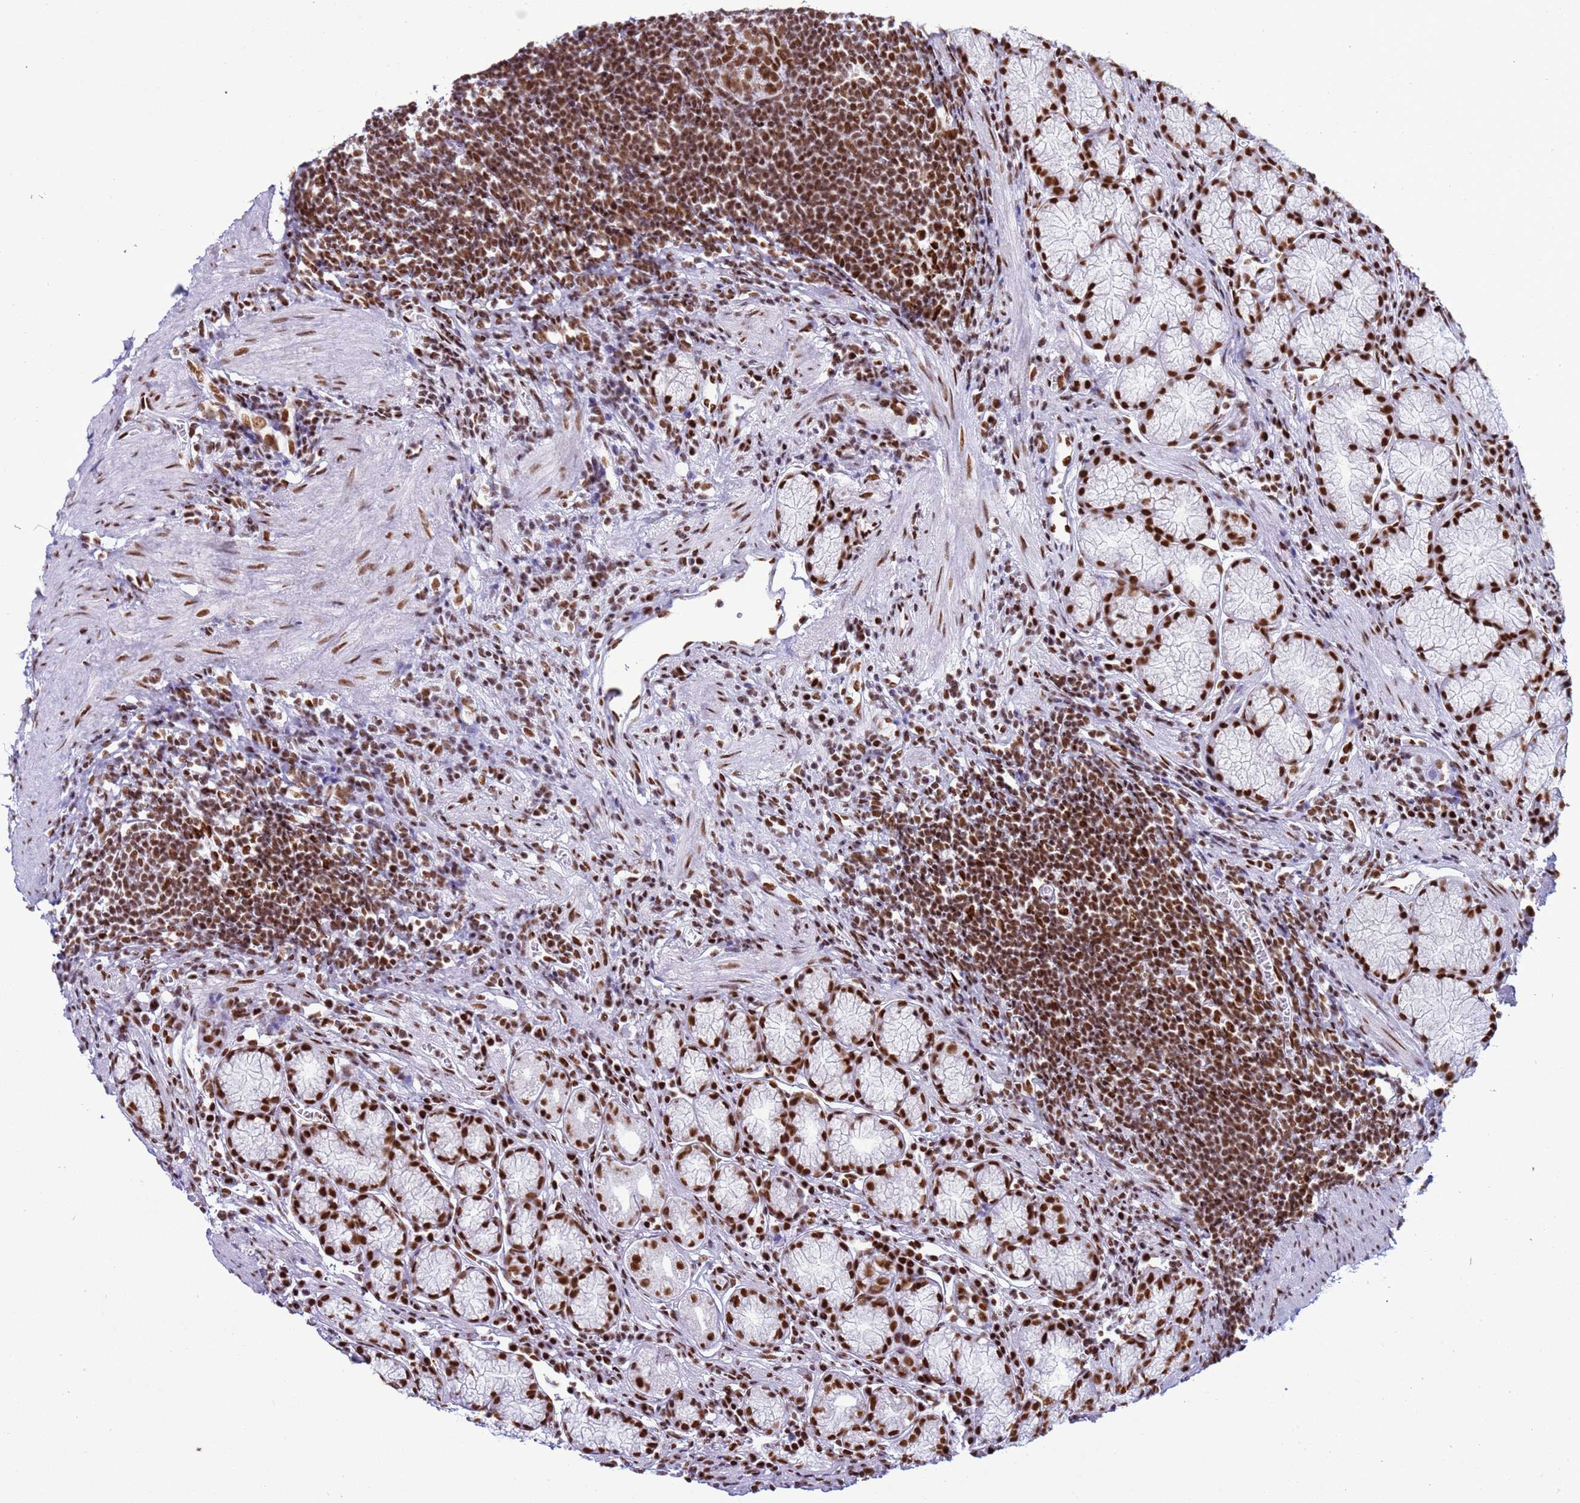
{"staining": {"intensity": "moderate", "quantity": ">75%", "location": "nuclear"}, "tissue": "stomach", "cell_type": "Glandular cells", "image_type": "normal", "snomed": [{"axis": "morphology", "description": "Normal tissue, NOS"}, {"axis": "topography", "description": "Stomach"}], "caption": "Protein staining reveals moderate nuclear positivity in approximately >75% of glandular cells in unremarkable stomach.", "gene": "RALY", "patient": {"sex": "male", "age": 55}}